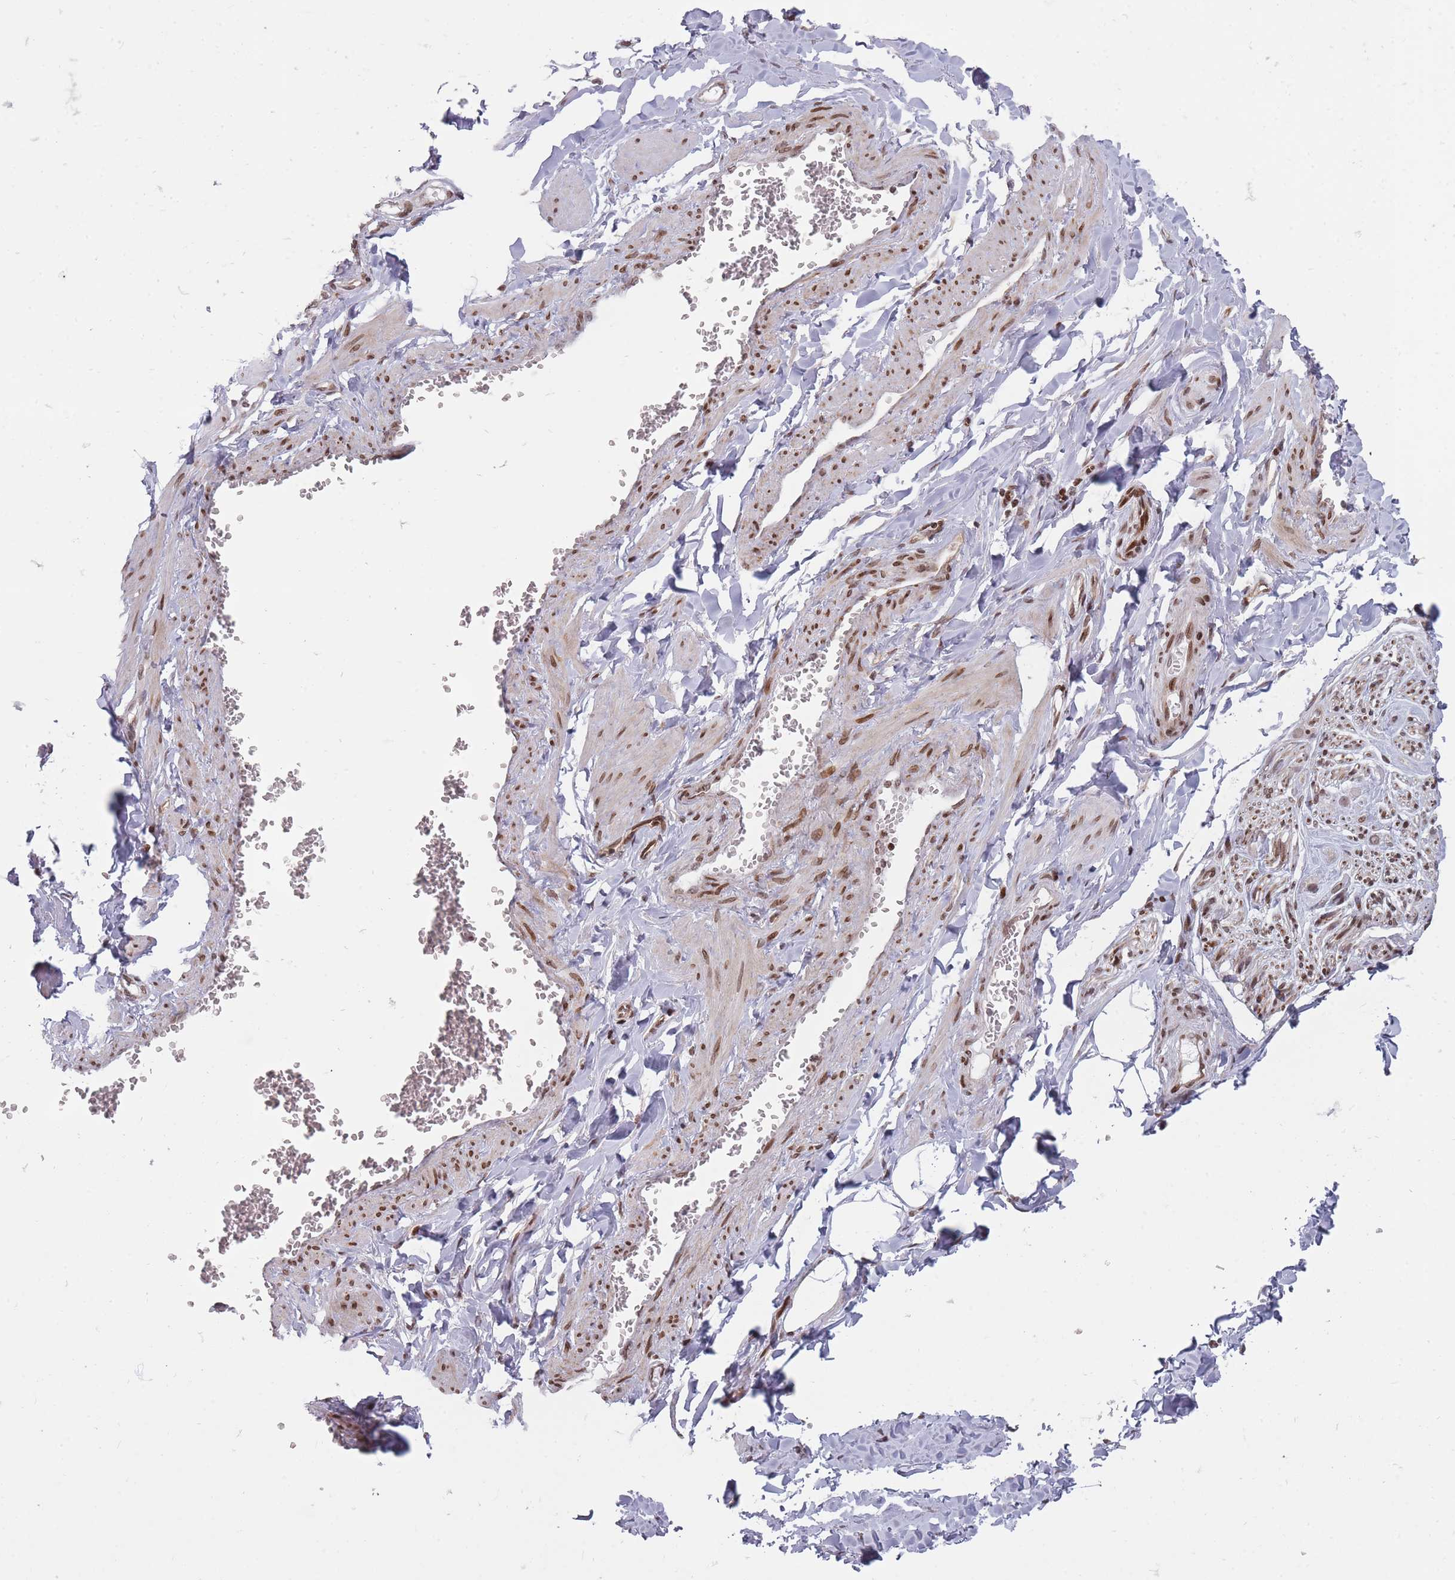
{"staining": {"intensity": "moderate", "quantity": "<25%", "location": "nuclear"}, "tissue": "adipose tissue", "cell_type": "Adipocytes", "image_type": "normal", "snomed": [{"axis": "morphology", "description": "Normal tissue, NOS"}, {"axis": "topography", "description": "Soft tissue"}, {"axis": "topography", "description": "Adipose tissue"}, {"axis": "topography", "description": "Vascular tissue"}, {"axis": "topography", "description": "Peripheral nerve tissue"}], "caption": "IHC (DAB) staining of benign adipose tissue reveals moderate nuclear protein staining in approximately <25% of adipocytes.", "gene": "TMC6", "patient": {"sex": "male", "age": 46}}